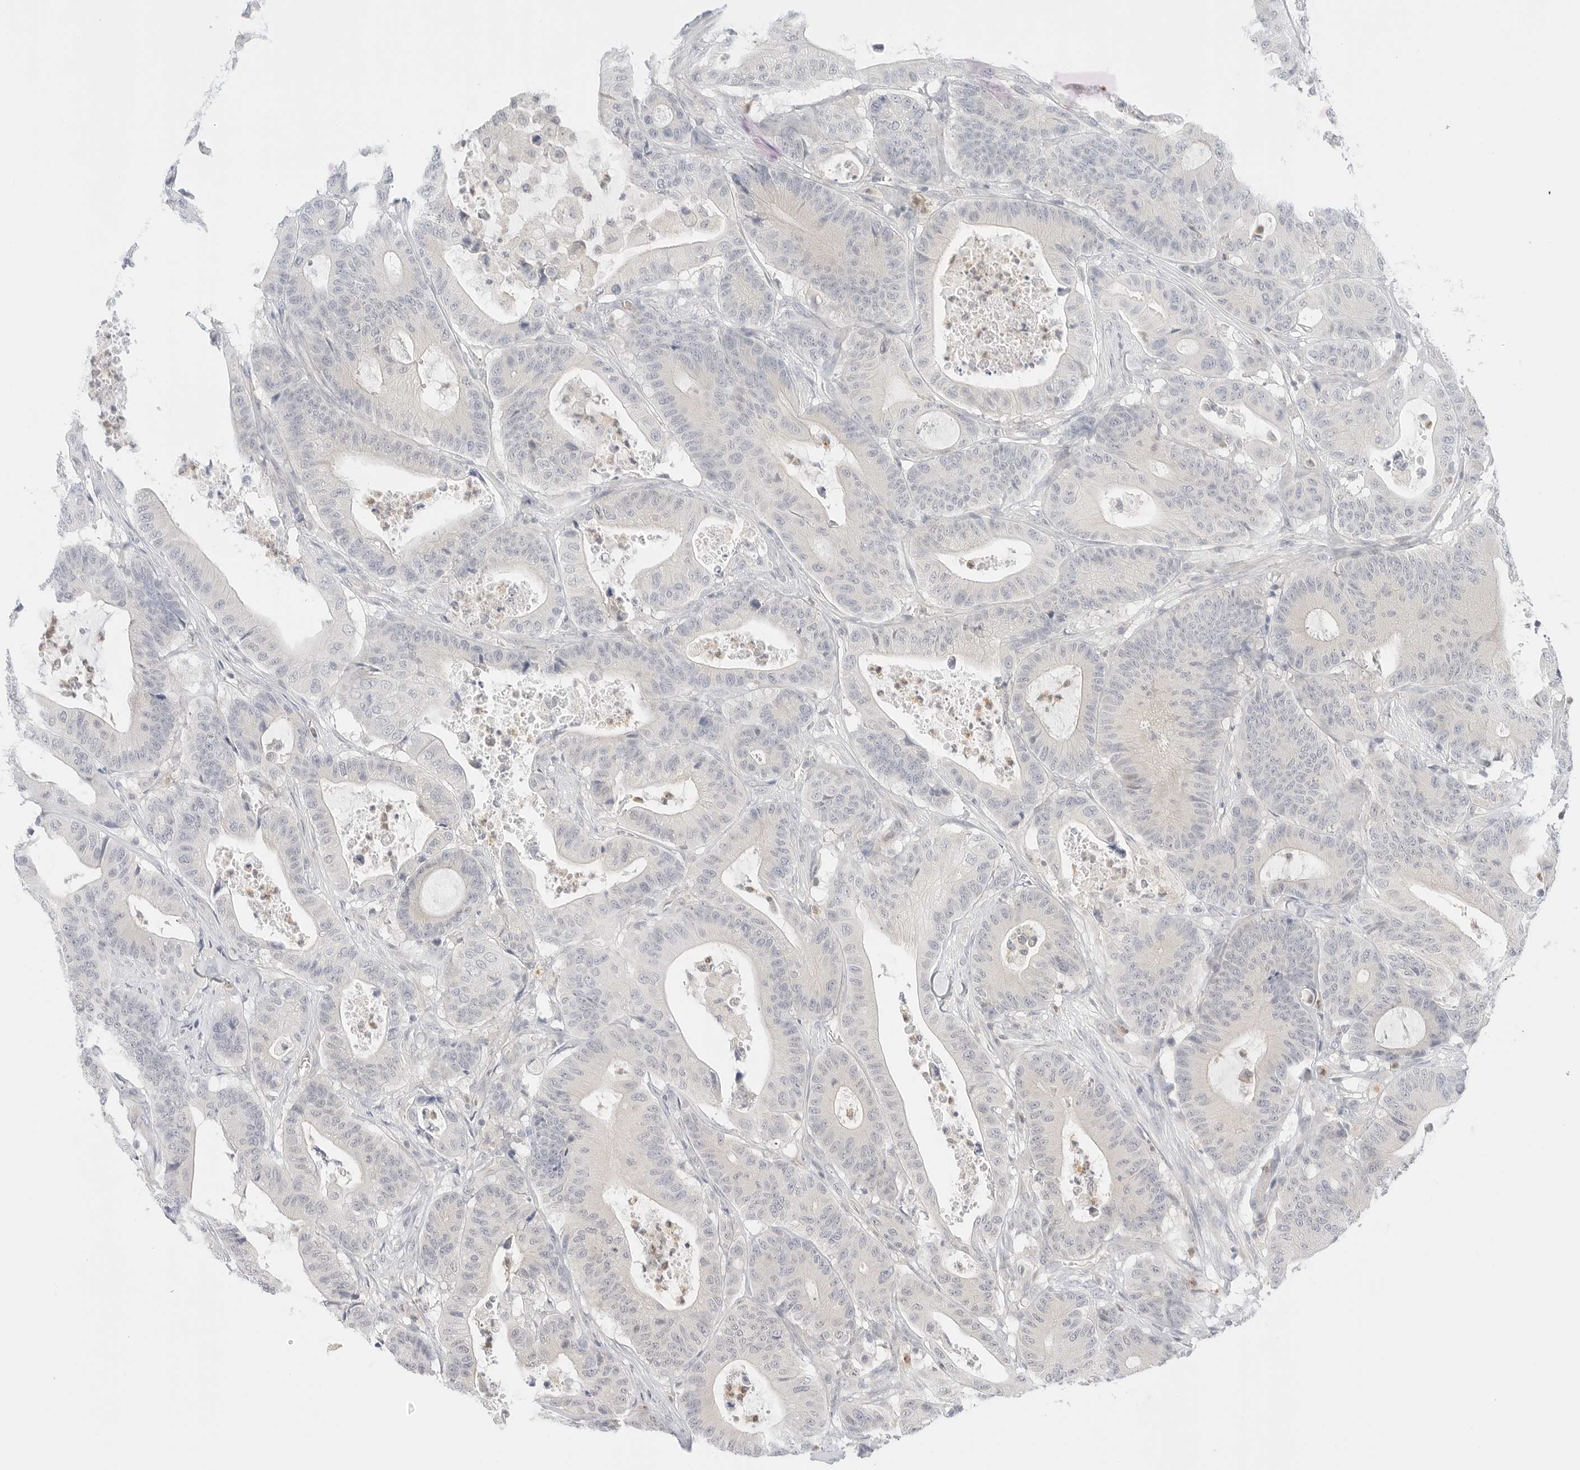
{"staining": {"intensity": "negative", "quantity": "none", "location": "none"}, "tissue": "colorectal cancer", "cell_type": "Tumor cells", "image_type": "cancer", "snomed": [{"axis": "morphology", "description": "Adenocarcinoma, NOS"}, {"axis": "topography", "description": "Colon"}], "caption": "This photomicrograph is of colorectal adenocarcinoma stained with immunohistochemistry (IHC) to label a protein in brown with the nuclei are counter-stained blue. There is no positivity in tumor cells.", "gene": "GNAS", "patient": {"sex": "female", "age": 84}}